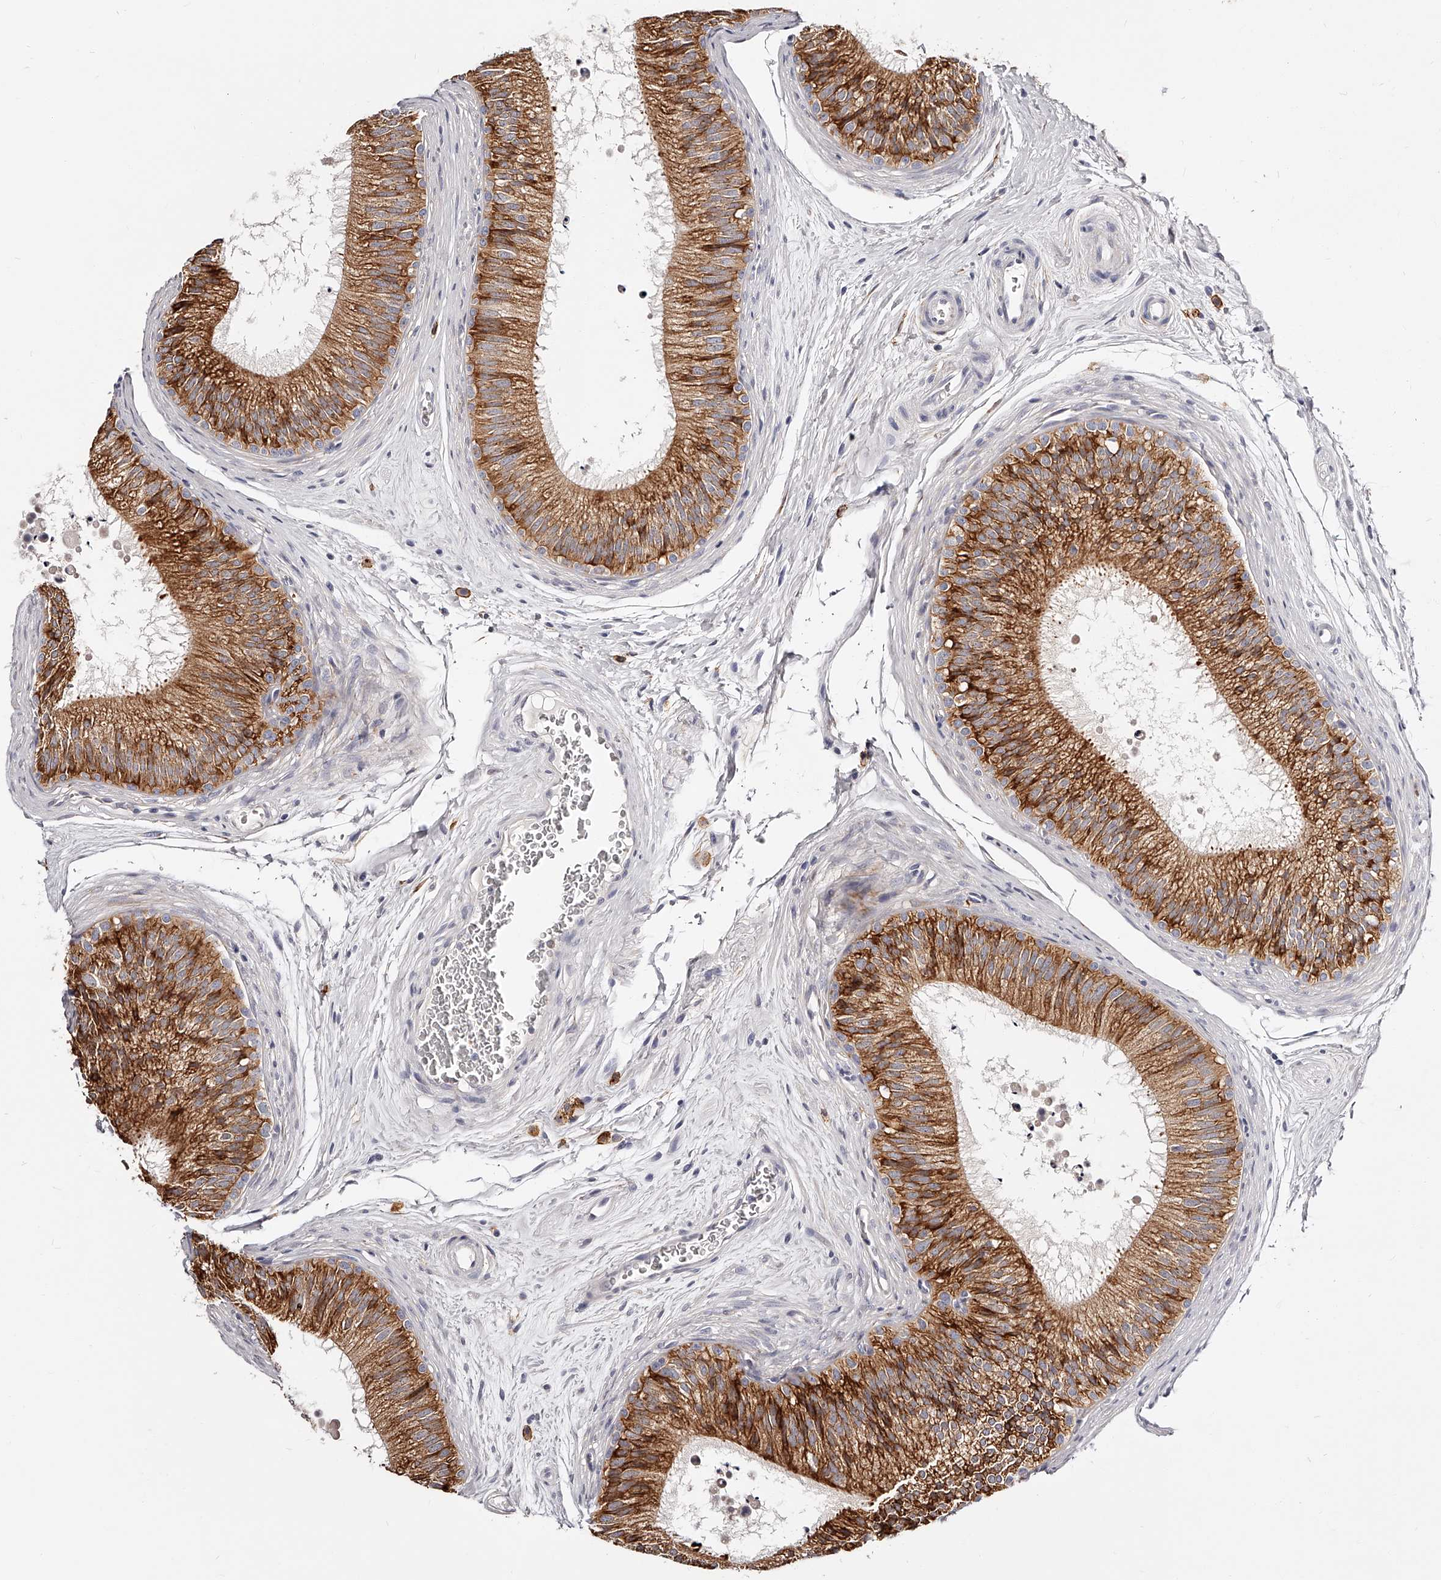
{"staining": {"intensity": "moderate", "quantity": ">75%", "location": "cytoplasmic/membranous"}, "tissue": "epididymis", "cell_type": "Glandular cells", "image_type": "normal", "snomed": [{"axis": "morphology", "description": "Normal tissue, NOS"}, {"axis": "topography", "description": "Epididymis"}], "caption": "IHC staining of normal epididymis, which reveals medium levels of moderate cytoplasmic/membranous positivity in about >75% of glandular cells indicating moderate cytoplasmic/membranous protein positivity. The staining was performed using DAB (3,3'-diaminobenzidine) (brown) for protein detection and nuclei were counterstained in hematoxylin (blue).", "gene": "CD82", "patient": {"sex": "male", "age": 29}}